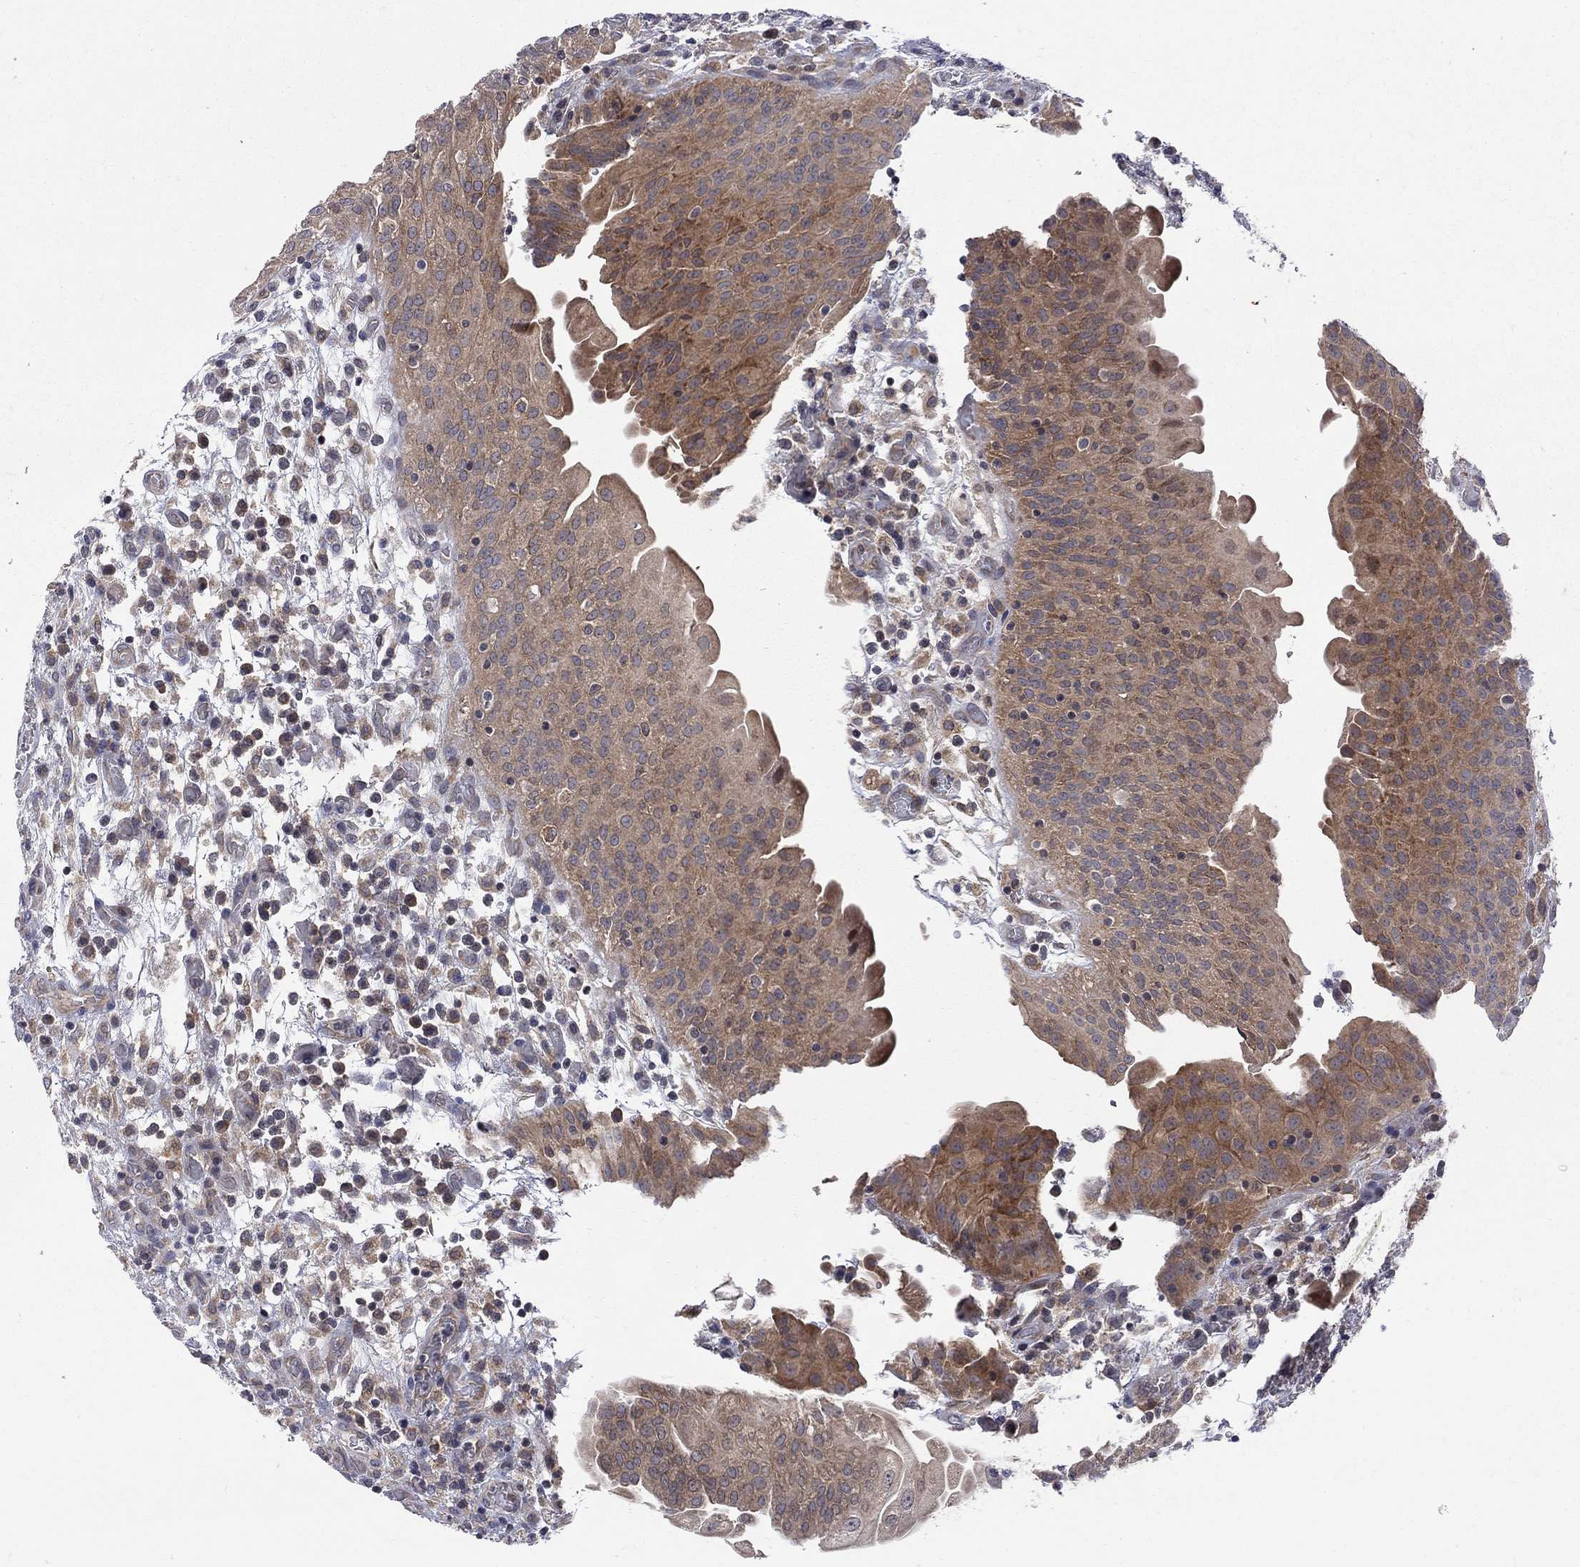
{"staining": {"intensity": "moderate", "quantity": ">75%", "location": "cytoplasmic/membranous"}, "tissue": "urothelial cancer", "cell_type": "Tumor cells", "image_type": "cancer", "snomed": [{"axis": "morphology", "description": "Urothelial carcinoma, High grade"}, {"axis": "topography", "description": "Urinary bladder"}], "caption": "Immunohistochemistry (DAB) staining of human urothelial carcinoma (high-grade) shows moderate cytoplasmic/membranous protein staining in approximately >75% of tumor cells. The protein is shown in brown color, while the nuclei are stained blue.", "gene": "CNOT11", "patient": {"sex": "male", "age": 60}}